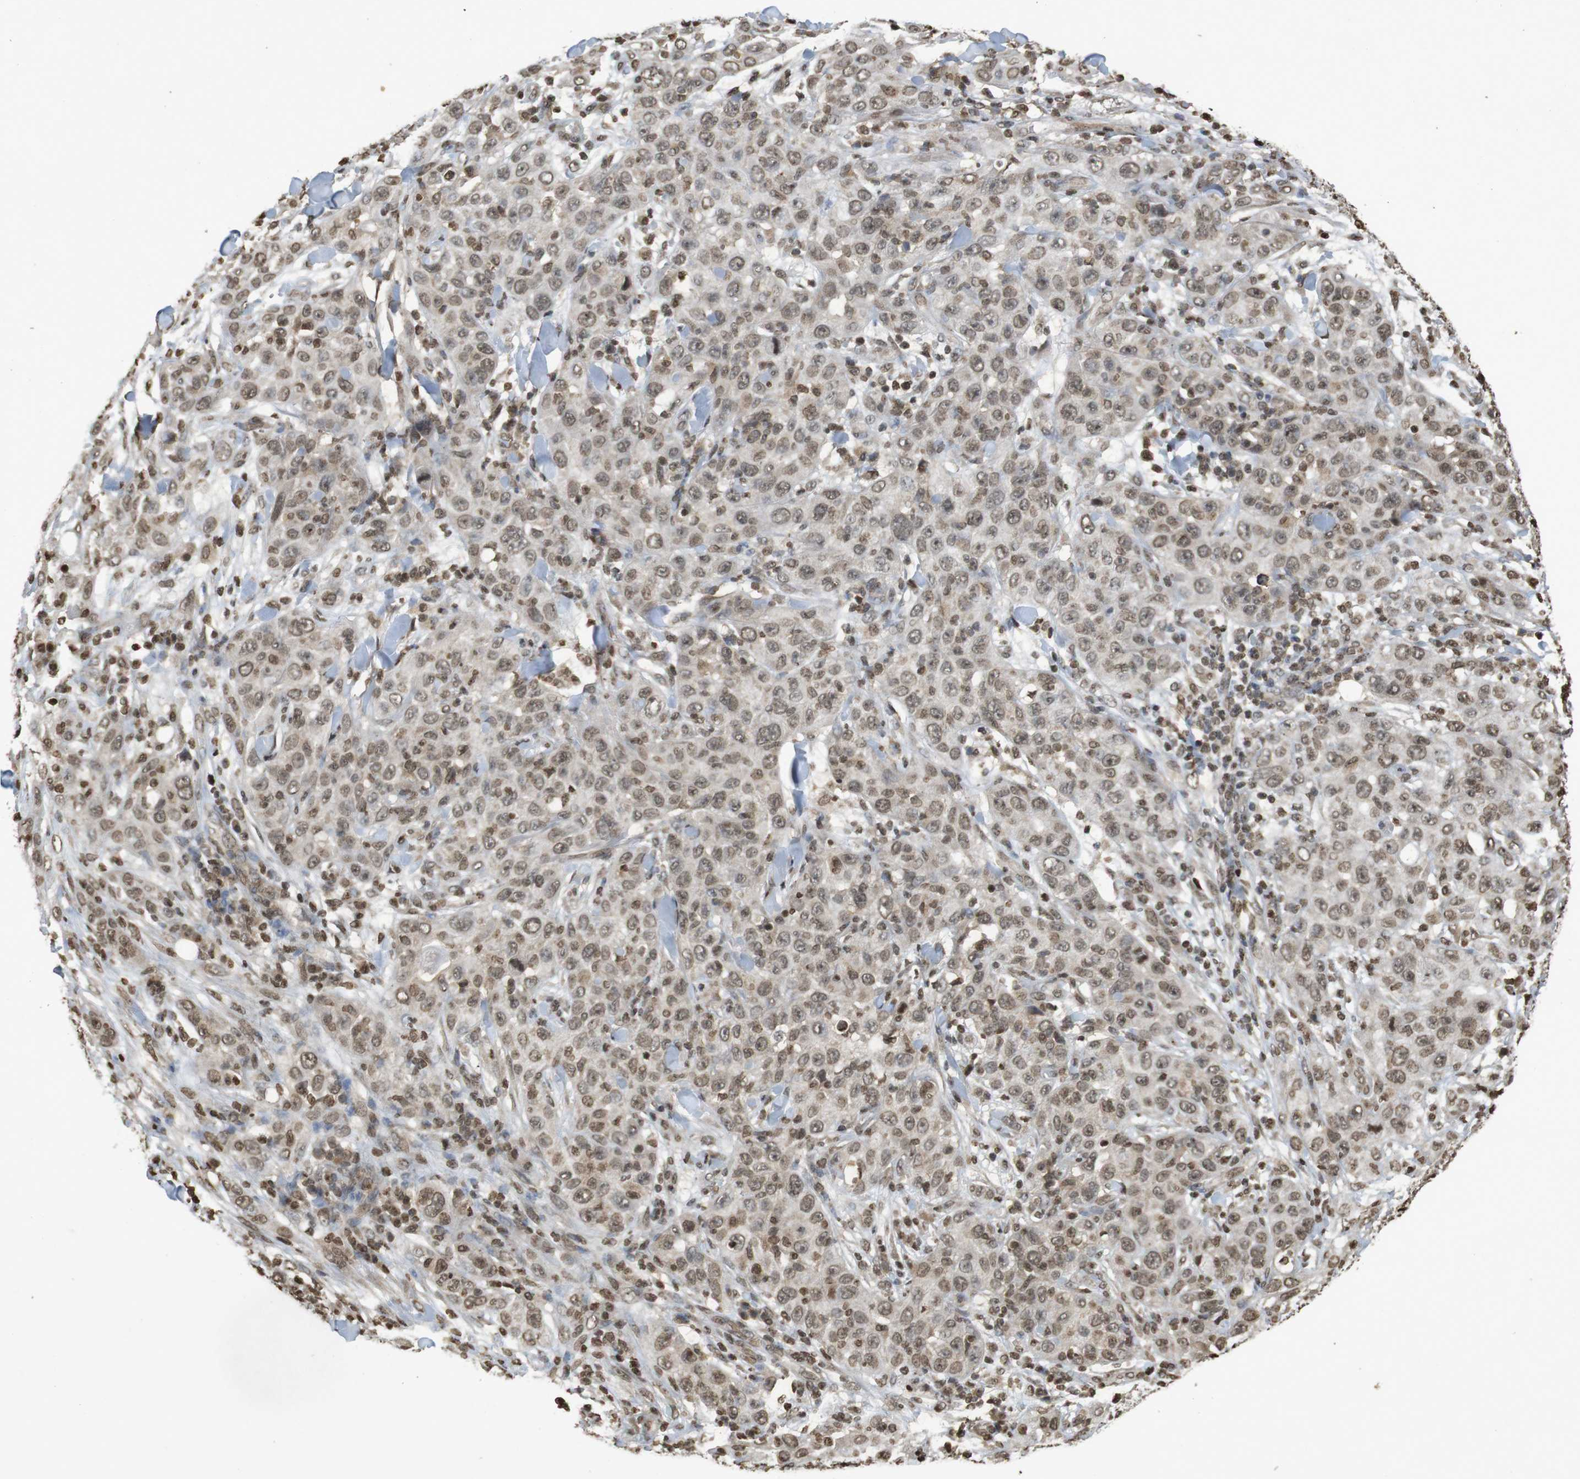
{"staining": {"intensity": "weak", "quantity": ">75%", "location": "nuclear"}, "tissue": "skin cancer", "cell_type": "Tumor cells", "image_type": "cancer", "snomed": [{"axis": "morphology", "description": "Squamous cell carcinoma, NOS"}, {"axis": "topography", "description": "Skin"}], "caption": "A micrograph of skin squamous cell carcinoma stained for a protein demonstrates weak nuclear brown staining in tumor cells.", "gene": "ORC4", "patient": {"sex": "female", "age": 88}}